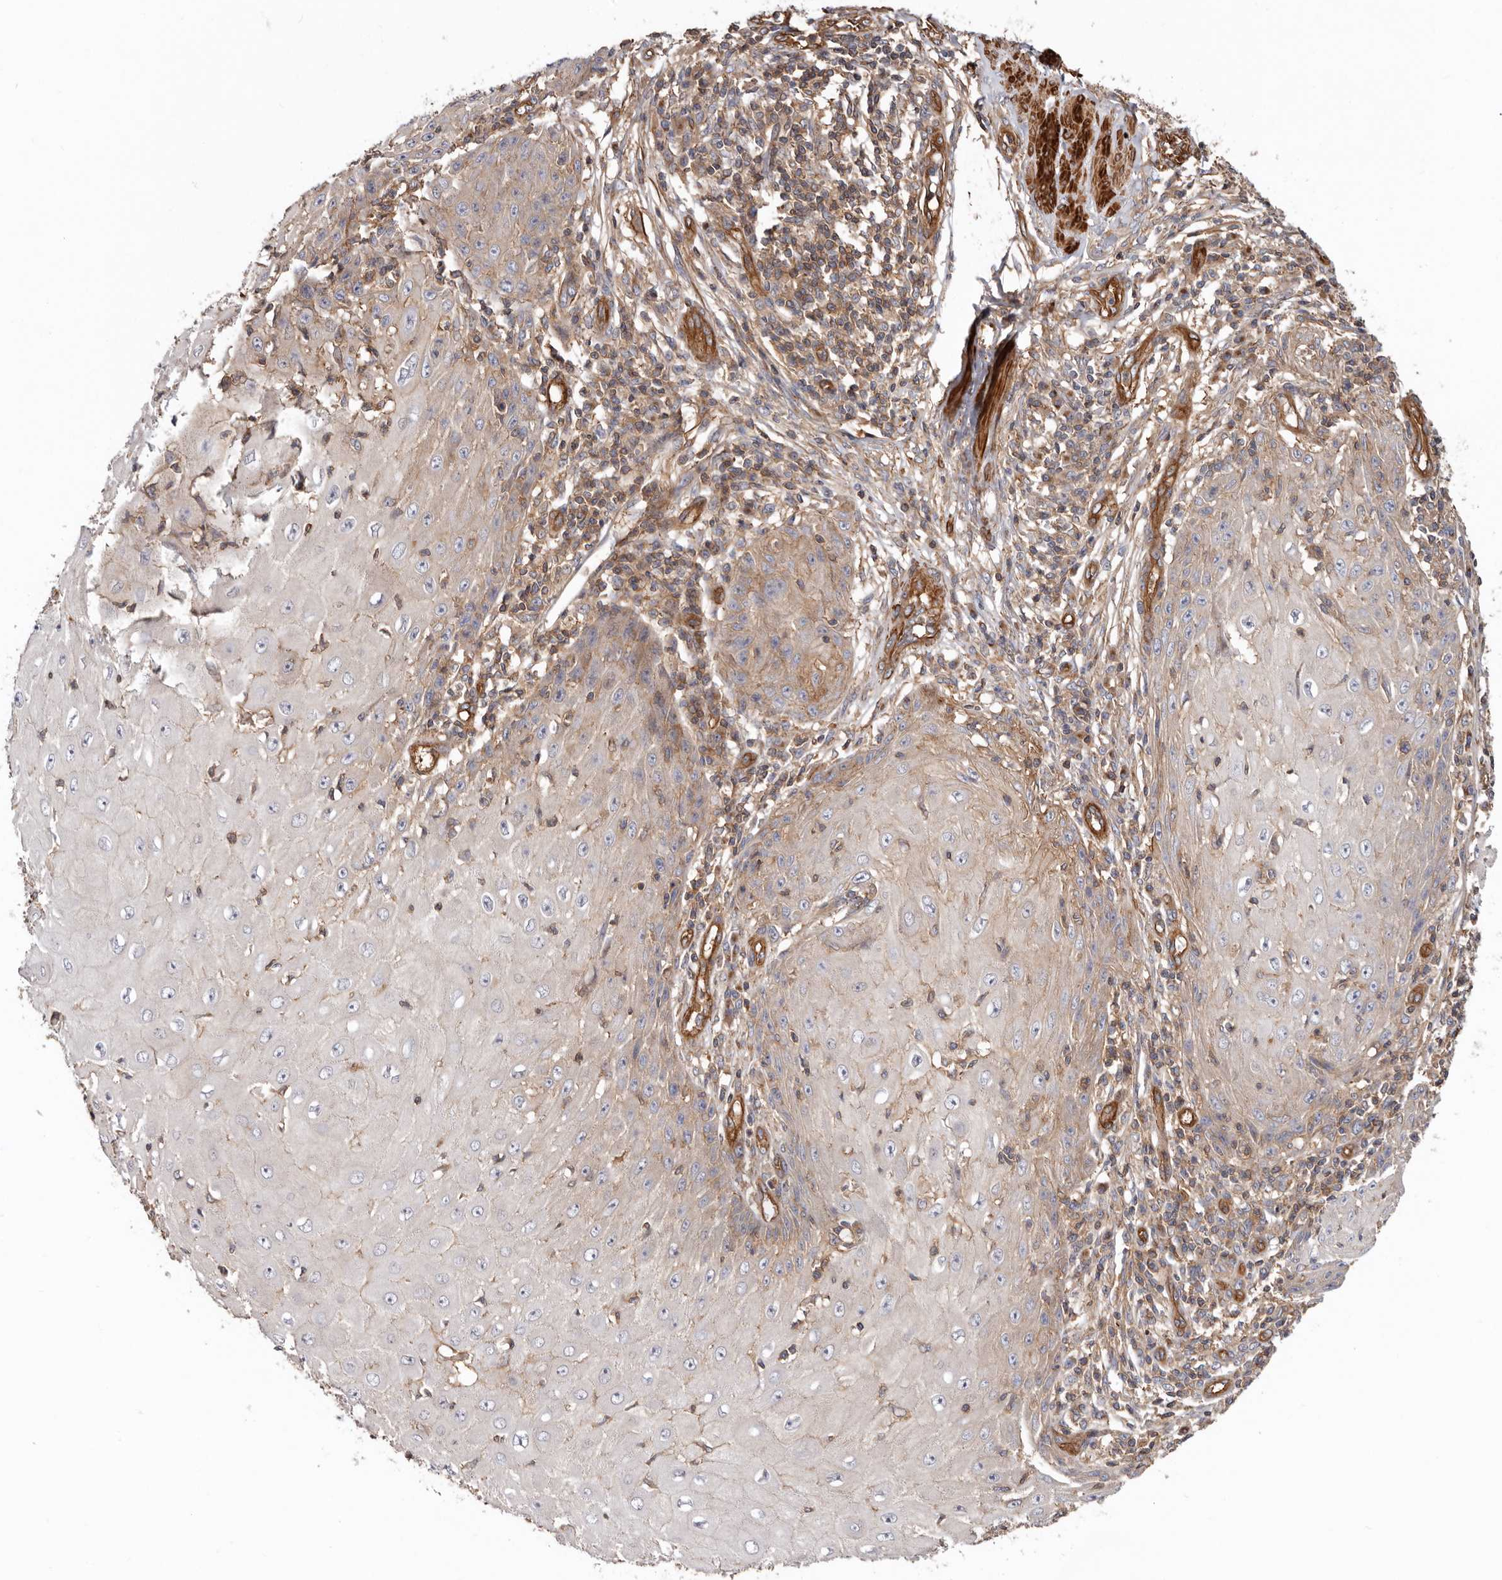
{"staining": {"intensity": "moderate", "quantity": "<25%", "location": "cytoplasmic/membranous"}, "tissue": "skin cancer", "cell_type": "Tumor cells", "image_type": "cancer", "snomed": [{"axis": "morphology", "description": "Squamous cell carcinoma, NOS"}, {"axis": "topography", "description": "Skin"}], "caption": "Immunohistochemical staining of human skin cancer (squamous cell carcinoma) shows low levels of moderate cytoplasmic/membranous expression in about <25% of tumor cells.", "gene": "TMC7", "patient": {"sex": "female", "age": 73}}